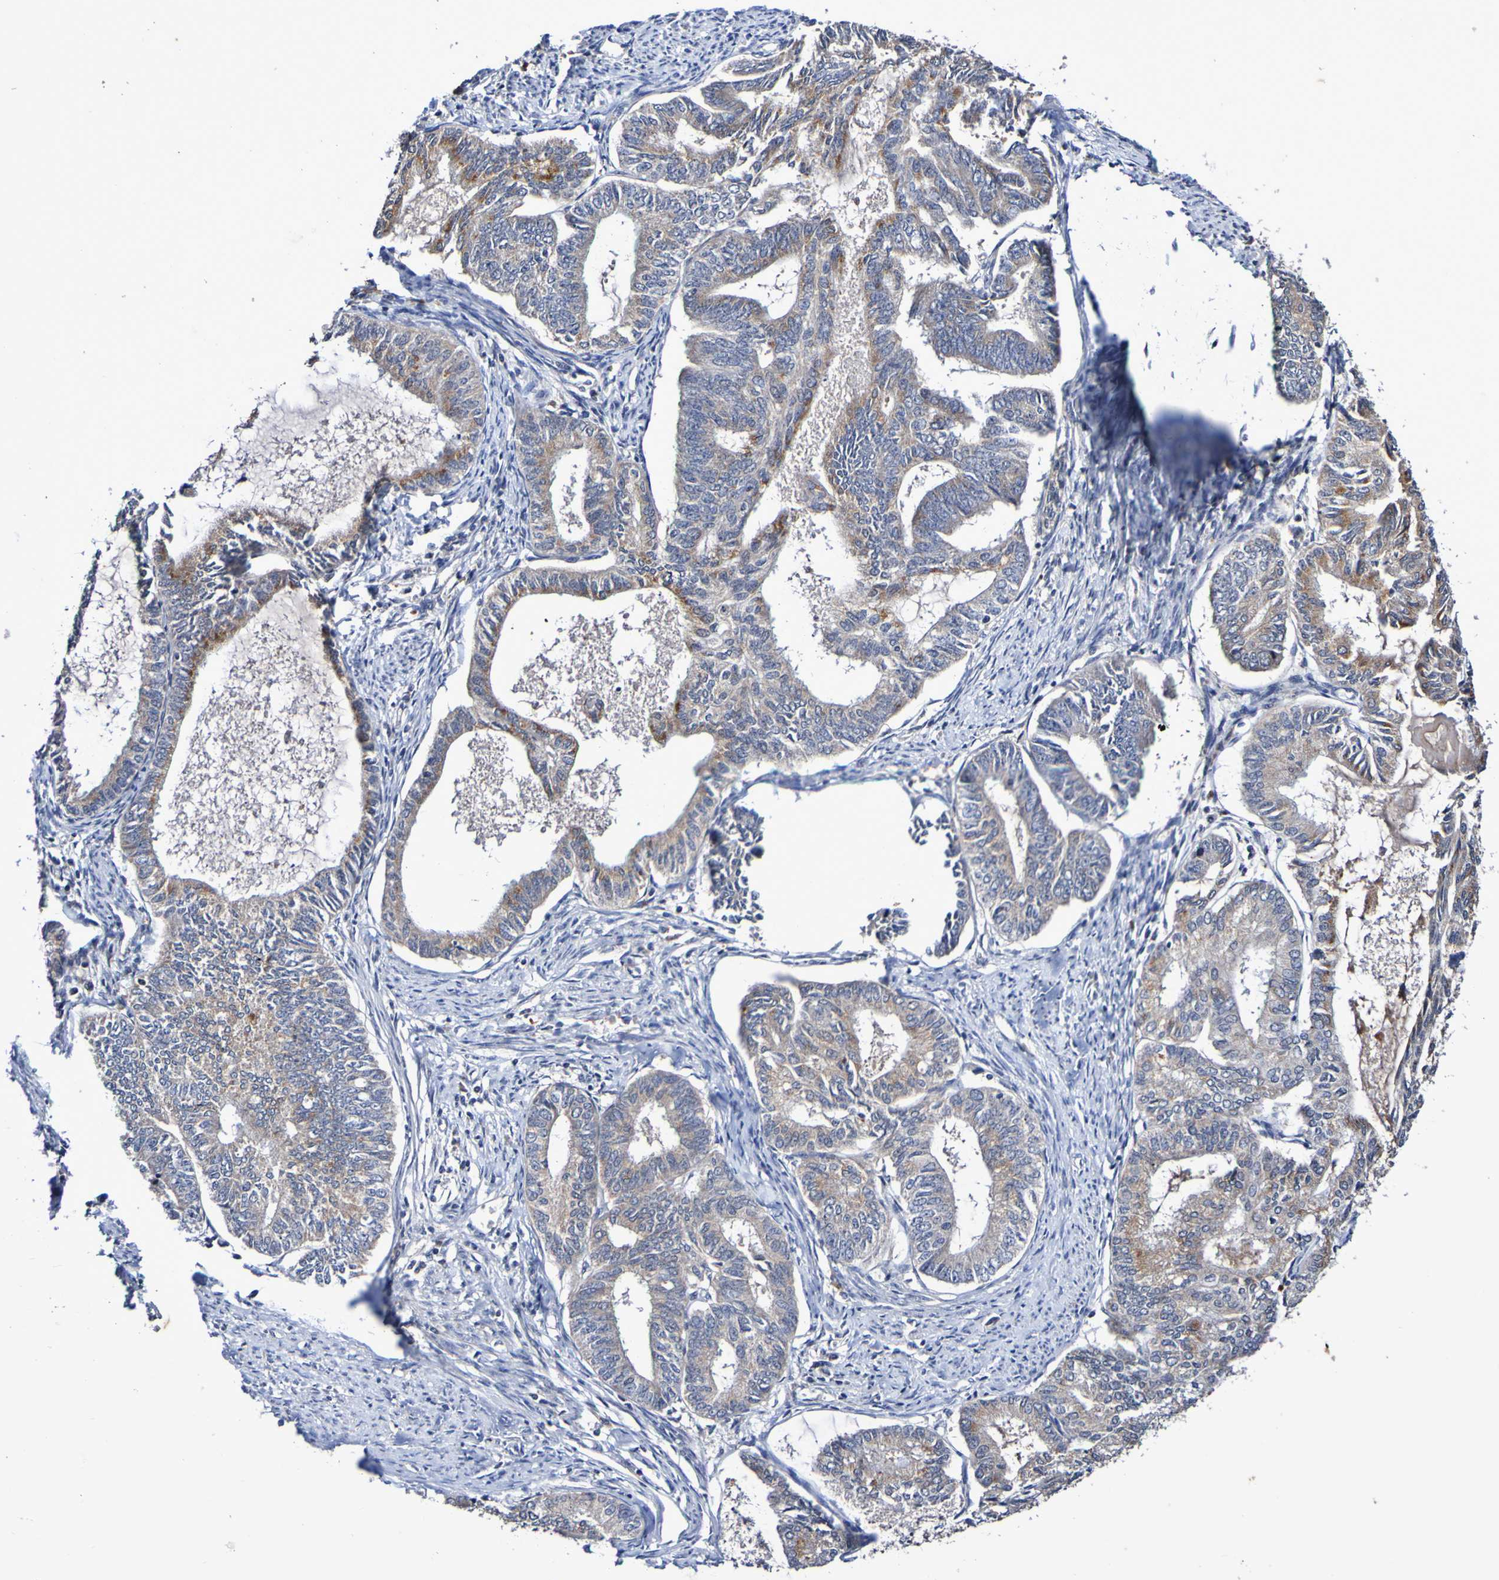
{"staining": {"intensity": "strong", "quantity": "<25%", "location": "cytoplasmic/membranous"}, "tissue": "endometrial cancer", "cell_type": "Tumor cells", "image_type": "cancer", "snomed": [{"axis": "morphology", "description": "Adenocarcinoma, NOS"}, {"axis": "topography", "description": "Endometrium"}], "caption": "Human endometrial cancer stained for a protein (brown) reveals strong cytoplasmic/membranous positive positivity in about <25% of tumor cells.", "gene": "PTP4A2", "patient": {"sex": "female", "age": 86}}